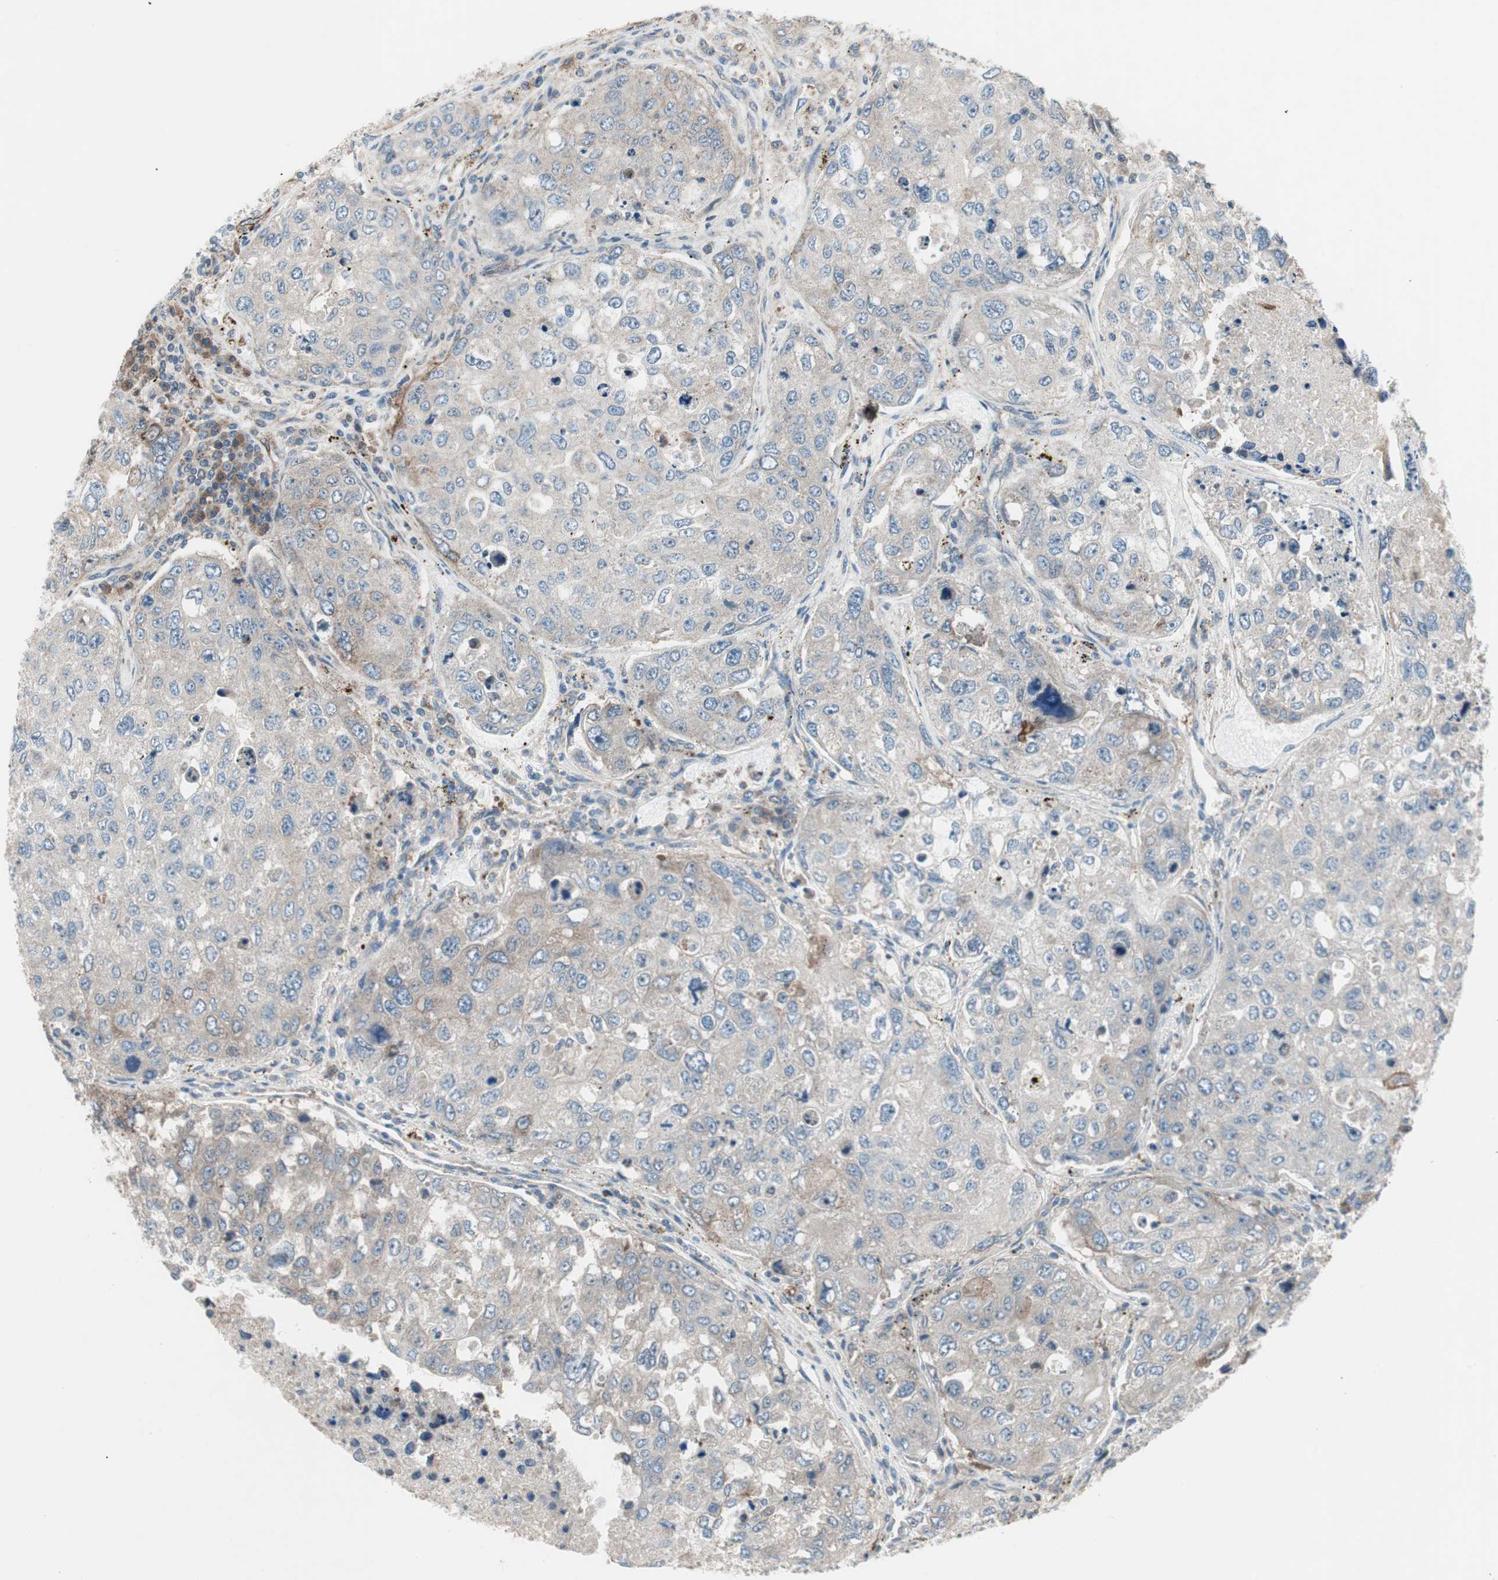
{"staining": {"intensity": "weak", "quantity": ">75%", "location": "cytoplasmic/membranous"}, "tissue": "urothelial cancer", "cell_type": "Tumor cells", "image_type": "cancer", "snomed": [{"axis": "morphology", "description": "Urothelial carcinoma, High grade"}, {"axis": "topography", "description": "Lymph node"}, {"axis": "topography", "description": "Urinary bladder"}], "caption": "There is low levels of weak cytoplasmic/membranous staining in tumor cells of urothelial cancer, as demonstrated by immunohistochemical staining (brown color).", "gene": "CCL14", "patient": {"sex": "male", "age": 51}}